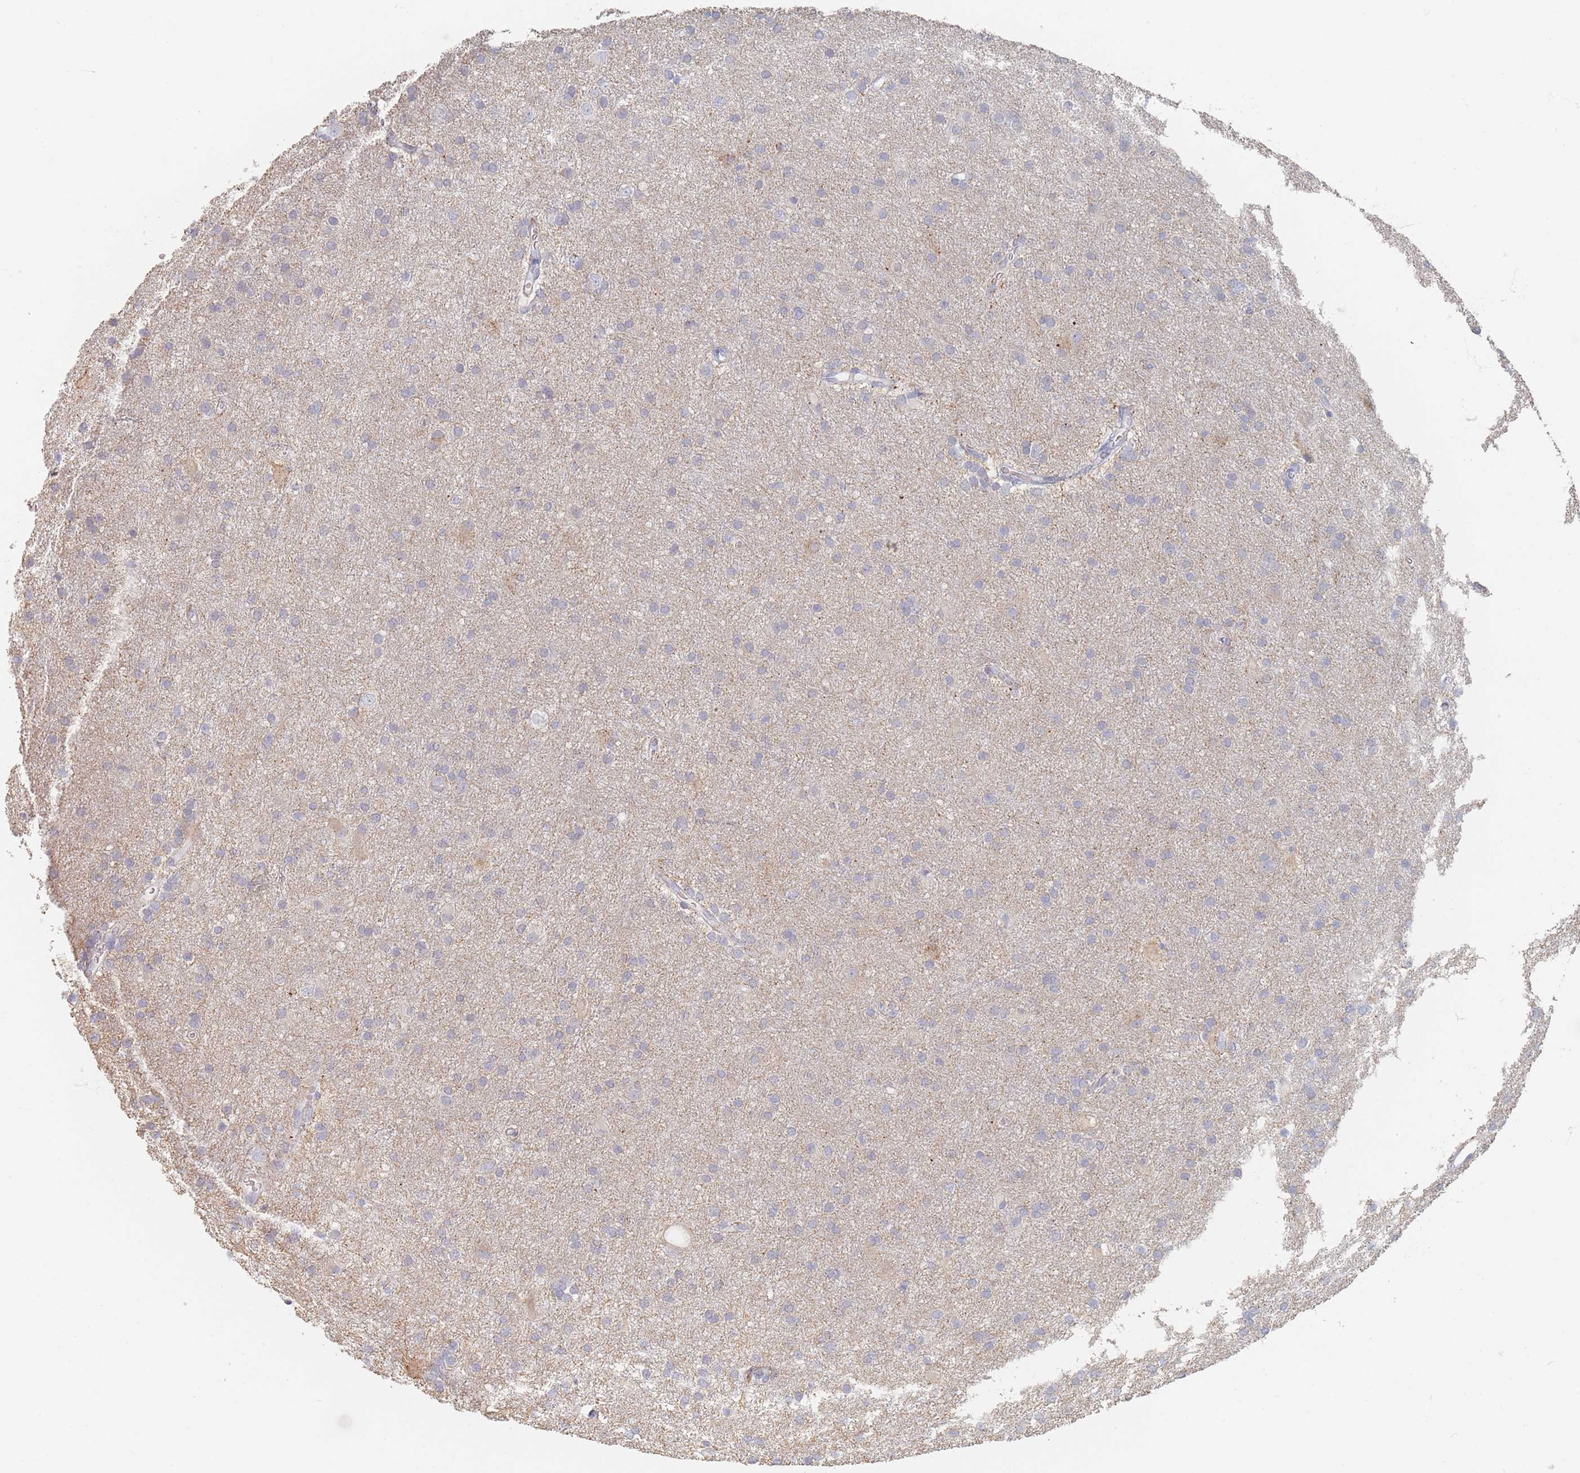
{"staining": {"intensity": "weak", "quantity": "<25%", "location": "cytoplasmic/membranous"}, "tissue": "glioma", "cell_type": "Tumor cells", "image_type": "cancer", "snomed": [{"axis": "morphology", "description": "Glioma, malignant, High grade"}, {"axis": "topography", "description": "Brain"}], "caption": "Micrograph shows no significant protein expression in tumor cells of malignant high-grade glioma. (Immunohistochemistry (ihc), brightfield microscopy, high magnification).", "gene": "HELZ2", "patient": {"sex": "female", "age": 50}}